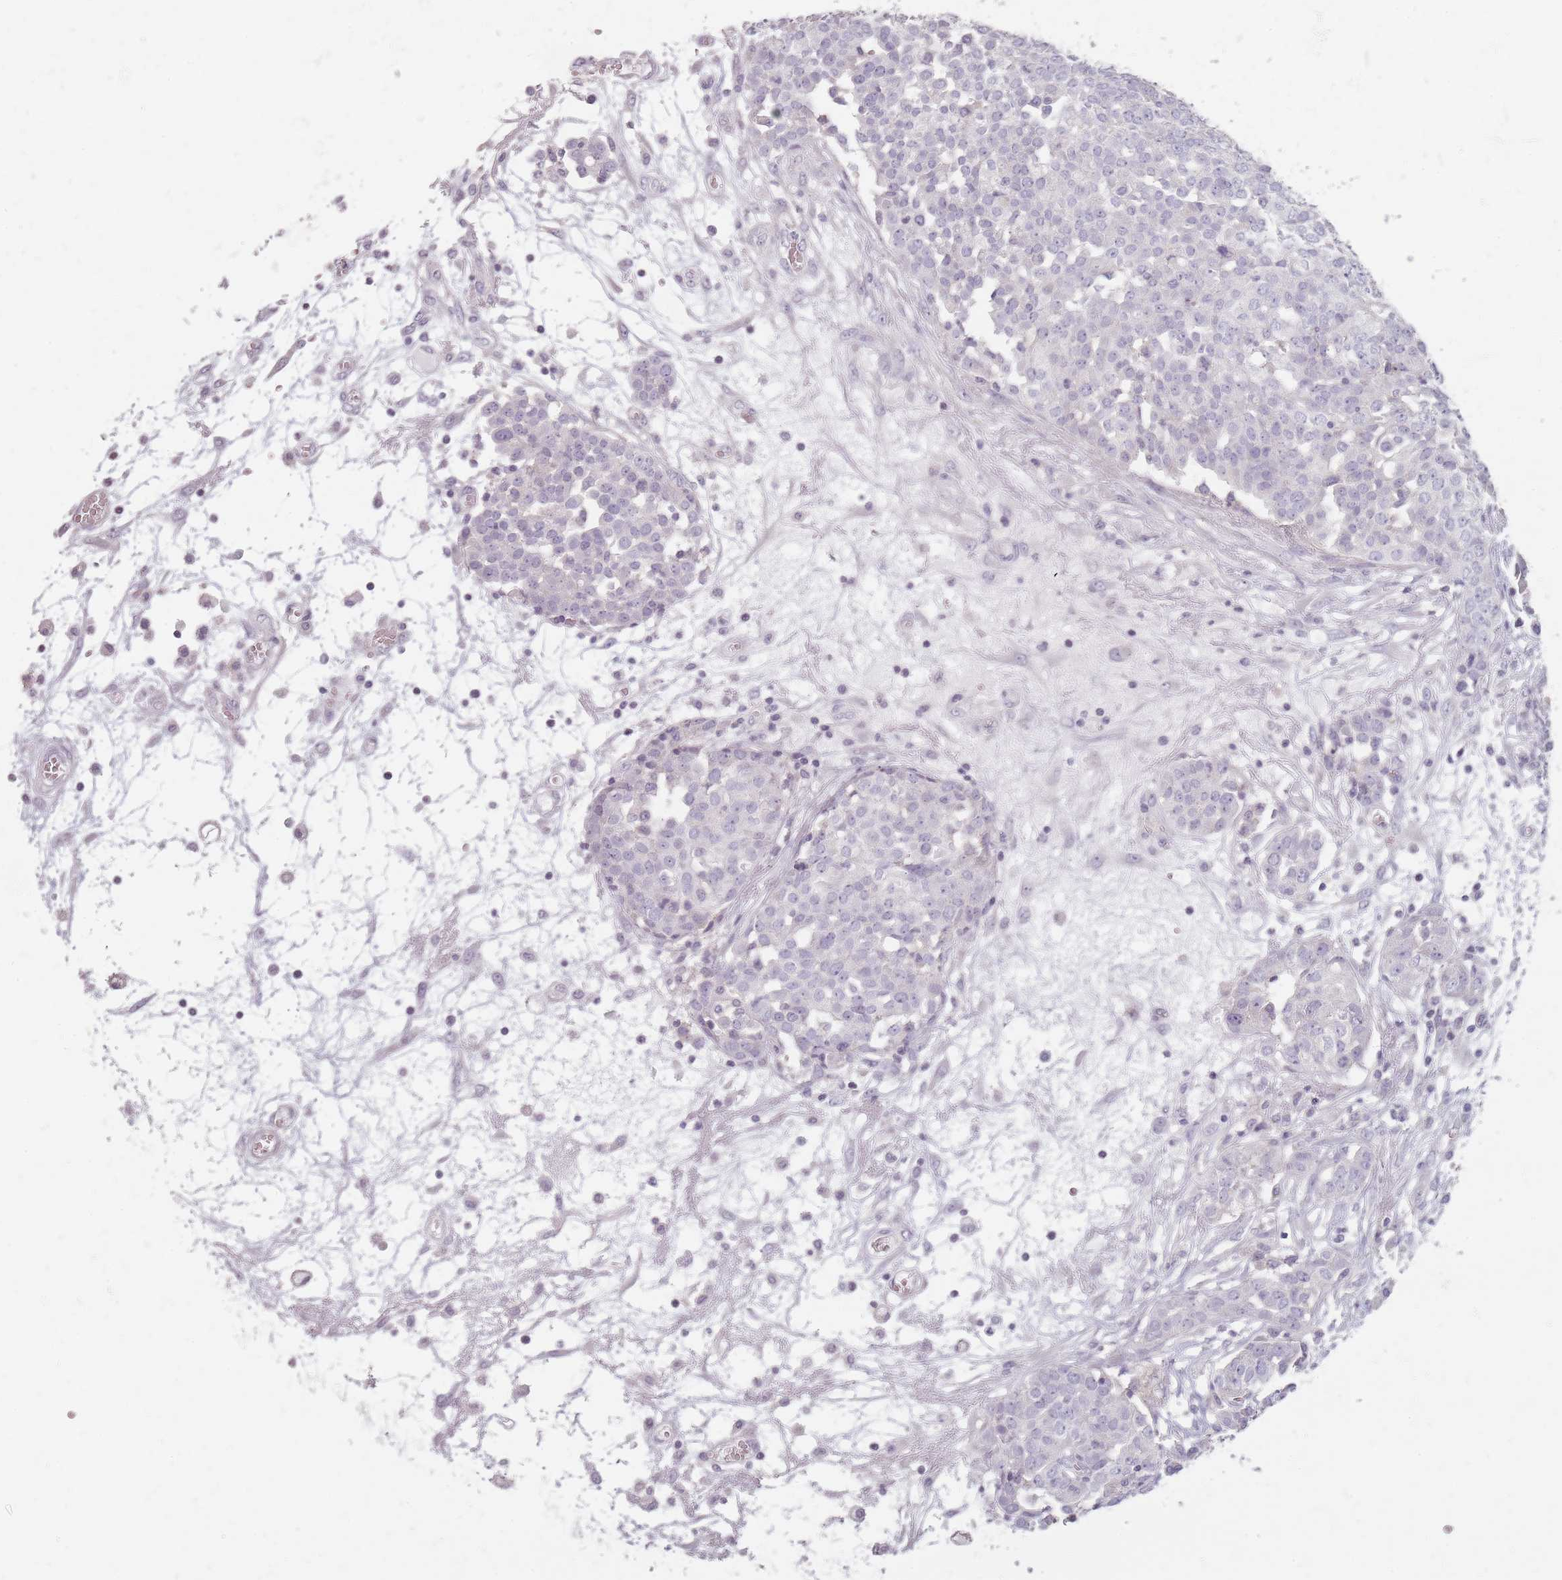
{"staining": {"intensity": "negative", "quantity": "none", "location": "none"}, "tissue": "ovarian cancer", "cell_type": "Tumor cells", "image_type": "cancer", "snomed": [{"axis": "morphology", "description": "Cystadenocarcinoma, serous, NOS"}, {"axis": "topography", "description": "Soft tissue"}, {"axis": "topography", "description": "Ovary"}], "caption": "Tumor cells show no significant positivity in ovarian cancer.", "gene": "SYNGR3", "patient": {"sex": "female", "age": 57}}